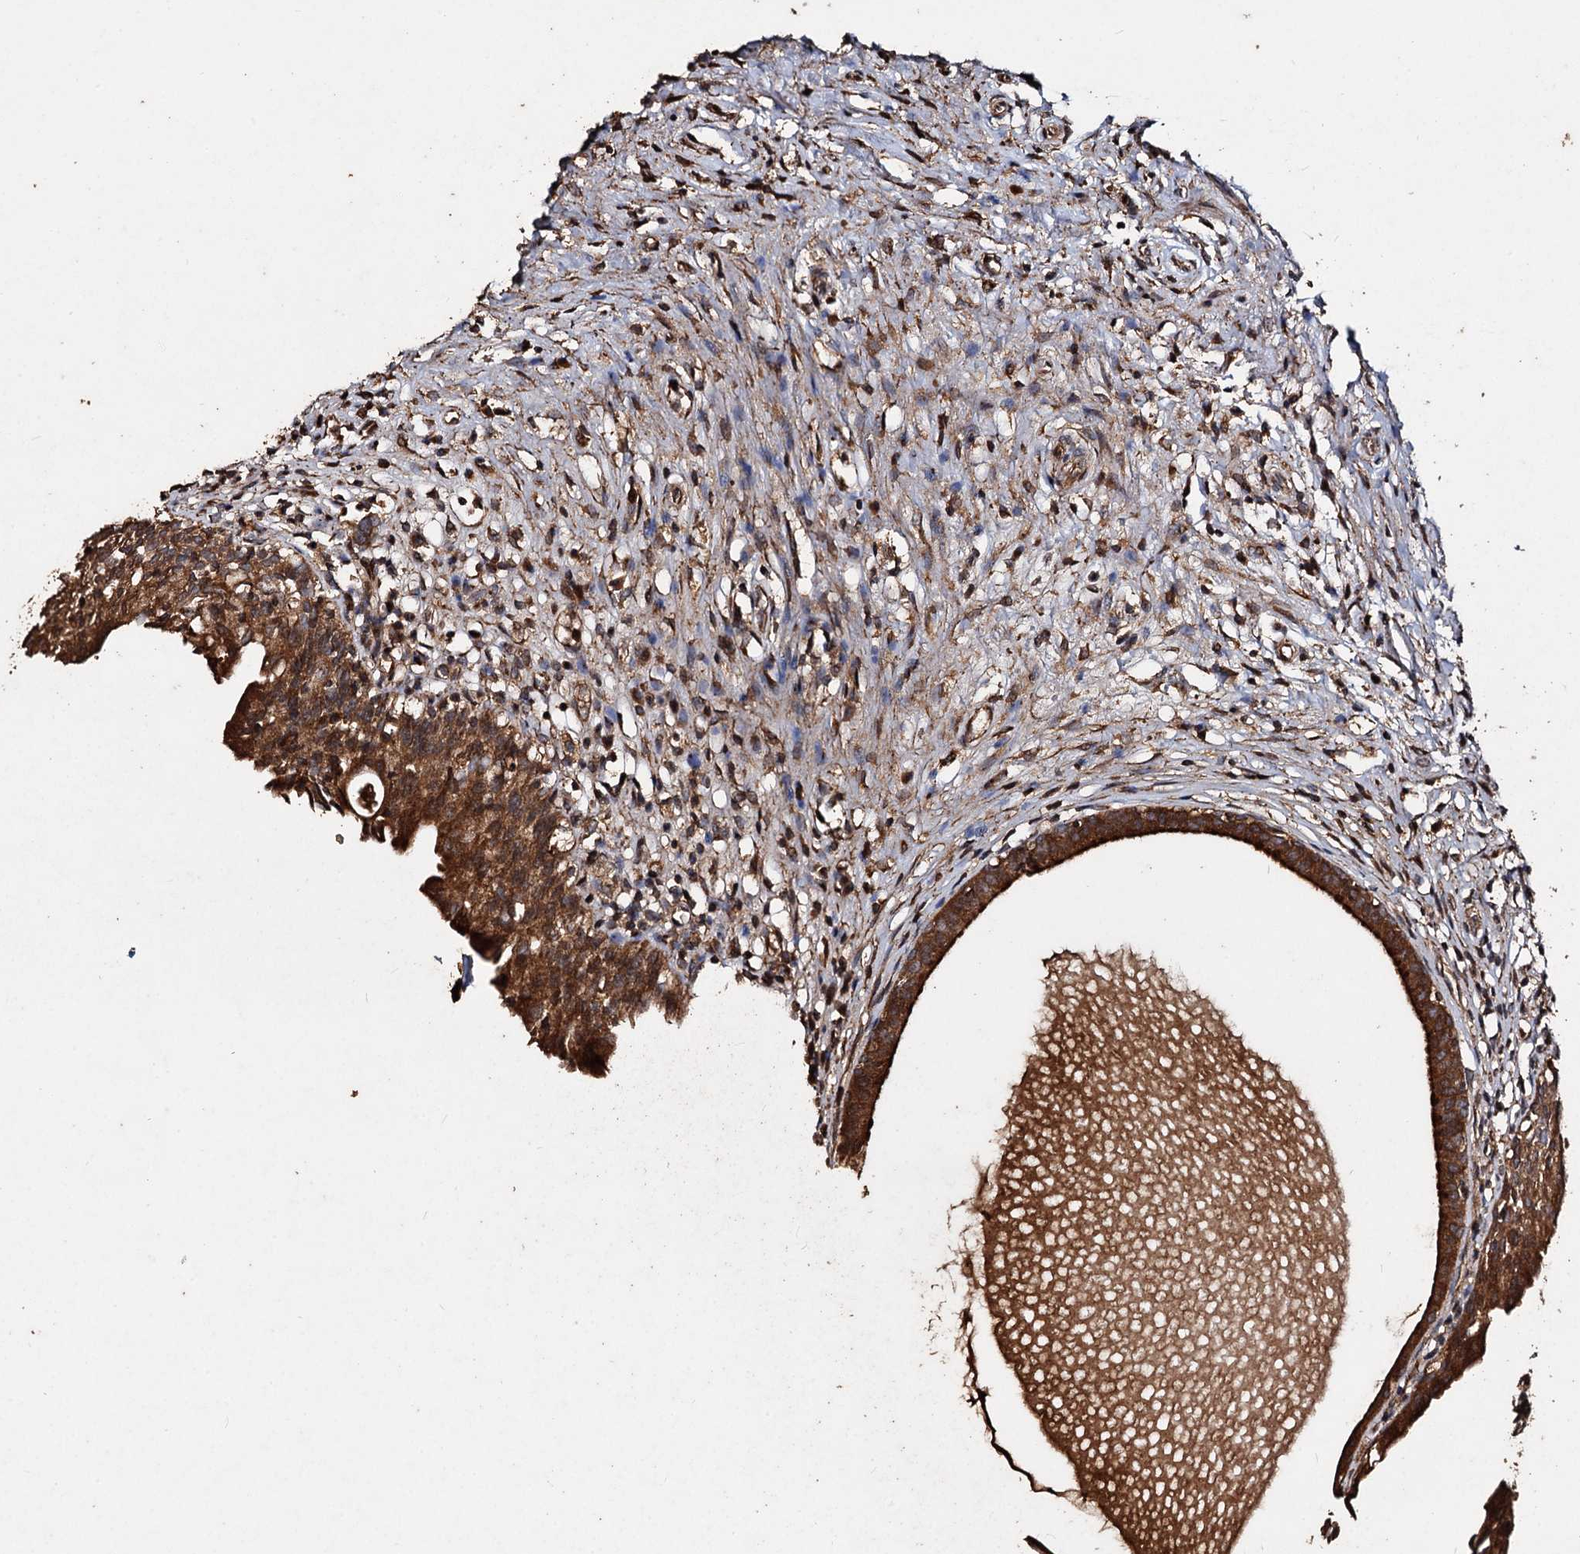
{"staining": {"intensity": "strong", "quantity": ">75%", "location": "cytoplasmic/membranous"}, "tissue": "urinary bladder", "cell_type": "Urothelial cells", "image_type": "normal", "snomed": [{"axis": "morphology", "description": "Normal tissue, NOS"}, {"axis": "morphology", "description": "Inflammation, NOS"}, {"axis": "topography", "description": "Urinary bladder"}], "caption": "Approximately >75% of urothelial cells in unremarkable human urinary bladder demonstrate strong cytoplasmic/membranous protein expression as visualized by brown immunohistochemical staining.", "gene": "NOTCH2NLA", "patient": {"sex": "male", "age": 63}}